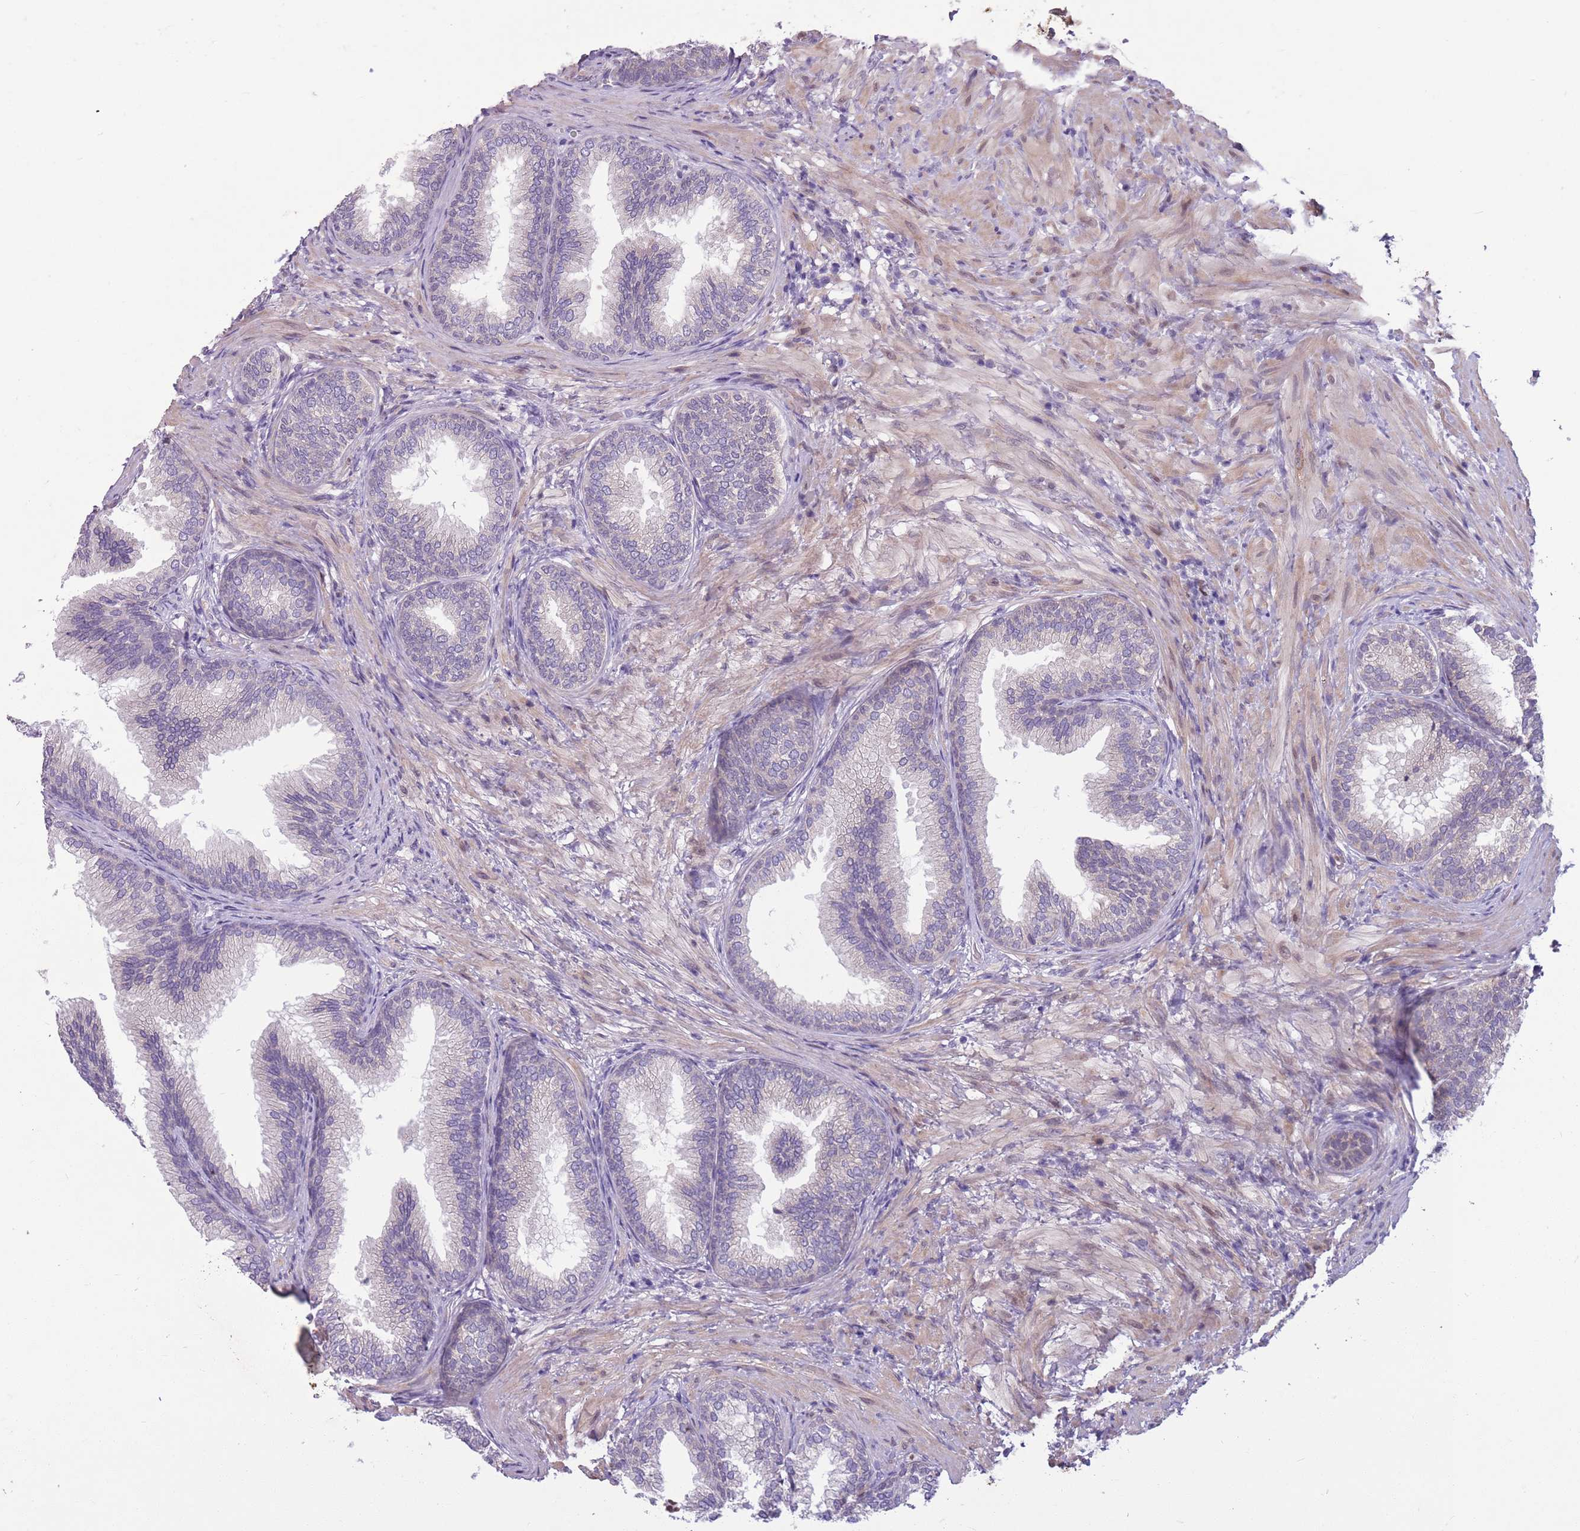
{"staining": {"intensity": "negative", "quantity": "none", "location": "none"}, "tissue": "prostate", "cell_type": "Glandular cells", "image_type": "normal", "snomed": [{"axis": "morphology", "description": "Normal tissue, NOS"}, {"axis": "topography", "description": "Prostate"}], "caption": "The histopathology image reveals no staining of glandular cells in normal prostate. (Brightfield microscopy of DAB (3,3'-diaminobenzidine) immunohistochemistry at high magnification).", "gene": "ADCY7", "patient": {"sex": "male", "age": 76}}